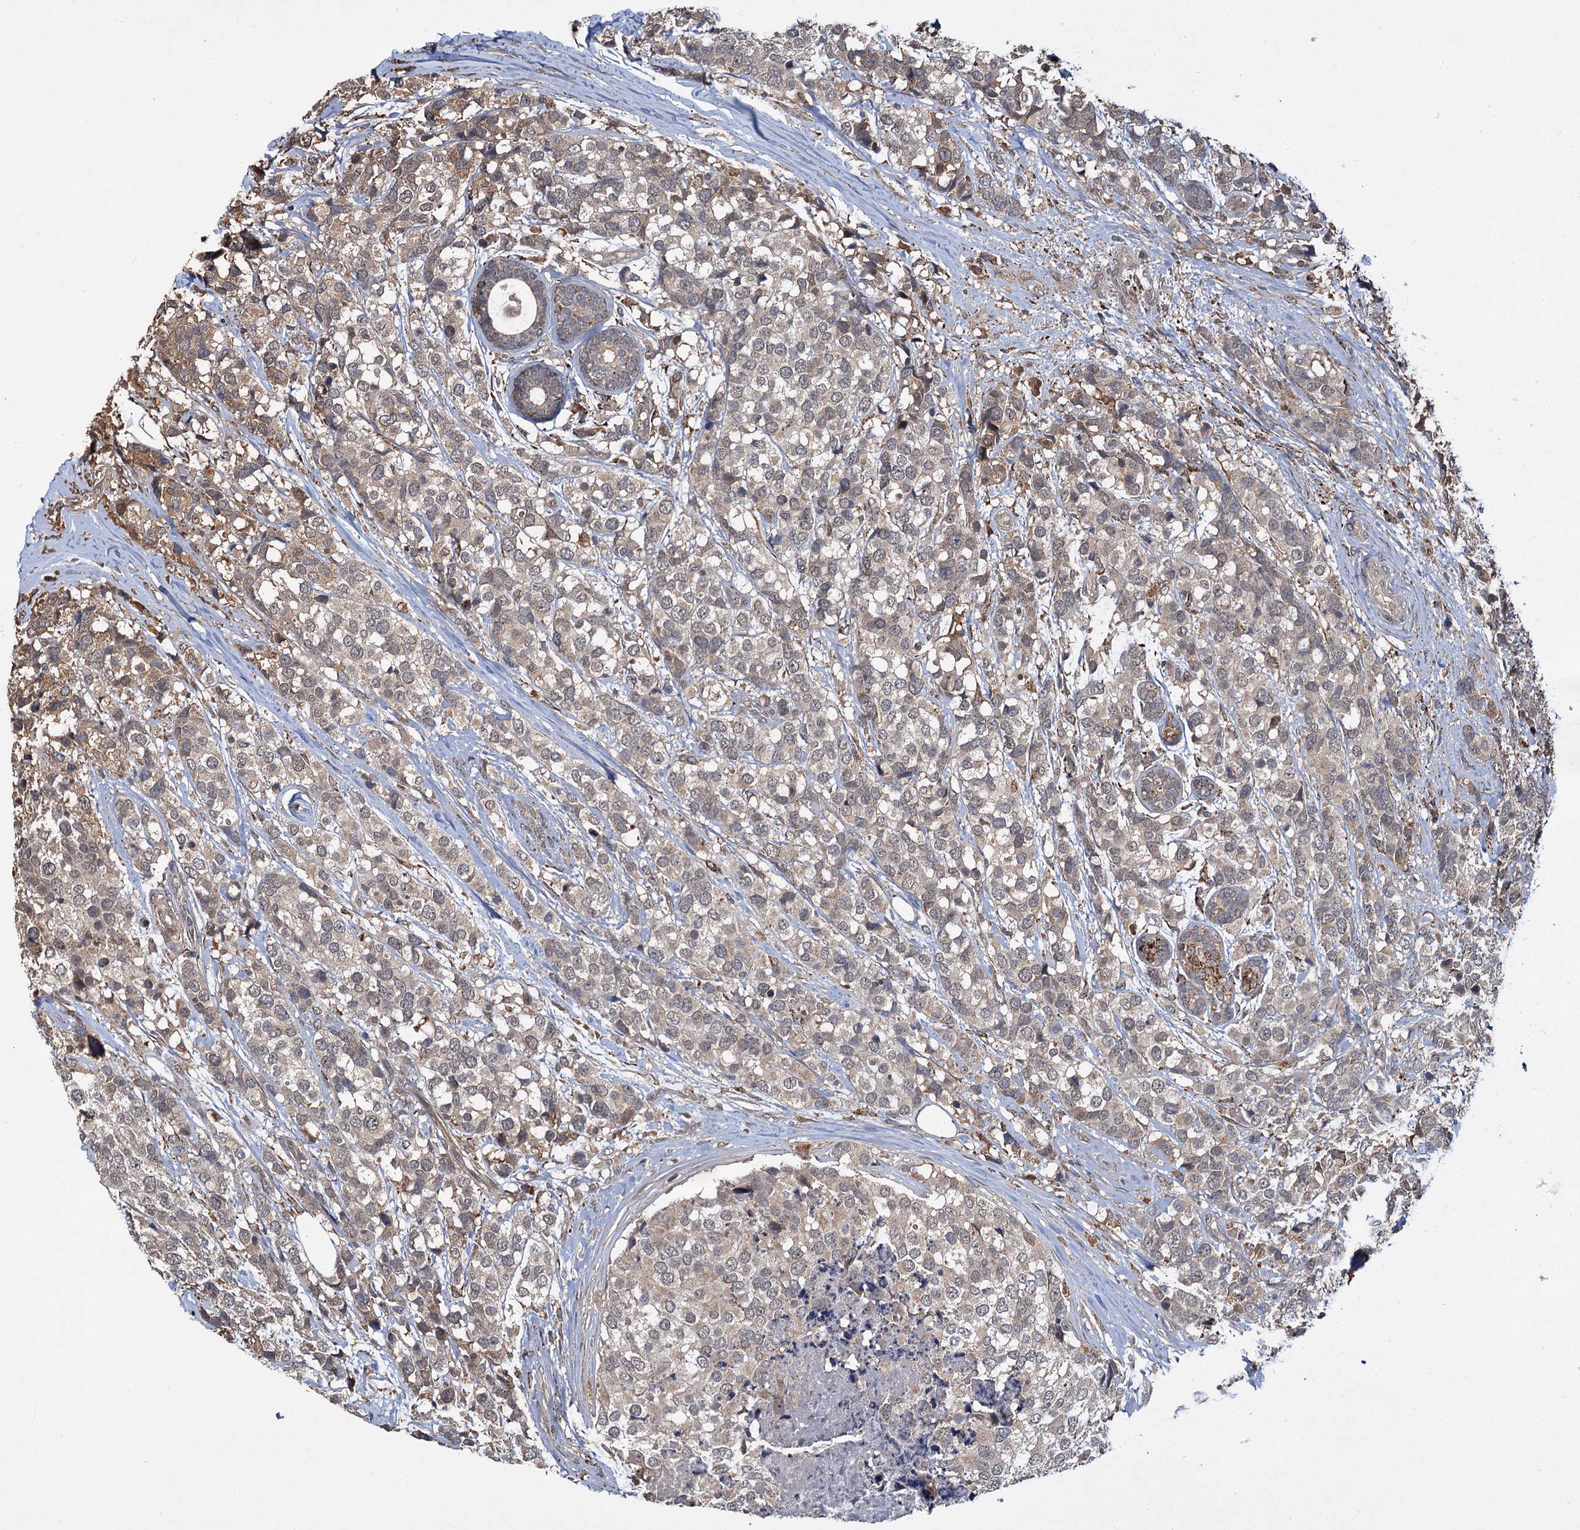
{"staining": {"intensity": "moderate", "quantity": "25%-75%", "location": "cytoplasmic/membranous"}, "tissue": "breast cancer", "cell_type": "Tumor cells", "image_type": "cancer", "snomed": [{"axis": "morphology", "description": "Lobular carcinoma"}, {"axis": "topography", "description": "Breast"}], "caption": "Protein expression analysis of breast cancer (lobular carcinoma) reveals moderate cytoplasmic/membranous positivity in approximately 25%-75% of tumor cells. The protein is shown in brown color, while the nuclei are stained blue.", "gene": "MBD6", "patient": {"sex": "female", "age": 59}}